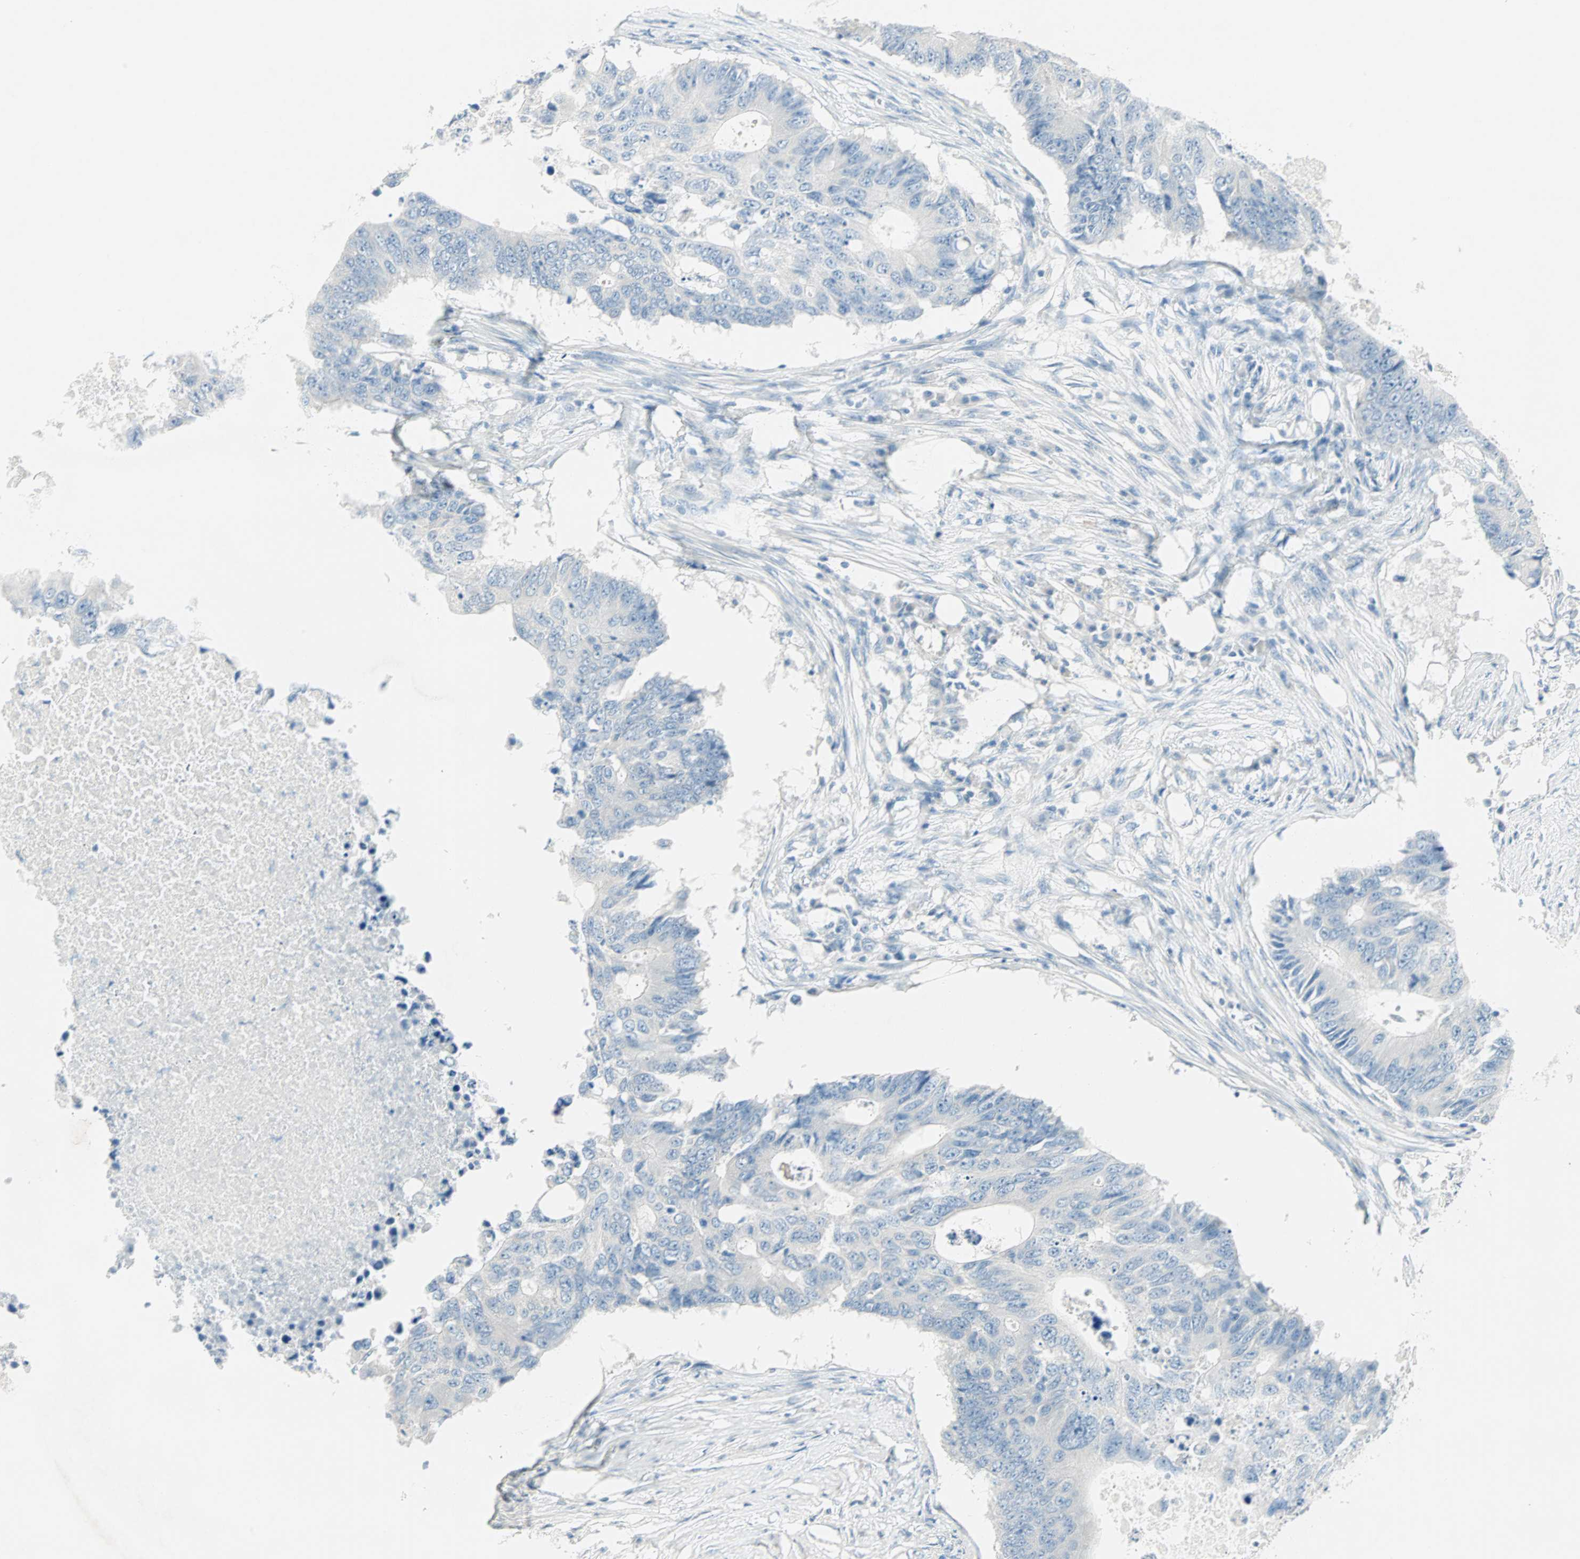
{"staining": {"intensity": "negative", "quantity": "none", "location": "none"}, "tissue": "colorectal cancer", "cell_type": "Tumor cells", "image_type": "cancer", "snomed": [{"axis": "morphology", "description": "Adenocarcinoma, NOS"}, {"axis": "topography", "description": "Colon"}], "caption": "Colorectal cancer (adenocarcinoma) was stained to show a protein in brown. There is no significant positivity in tumor cells. (DAB (3,3'-diaminobenzidine) immunohistochemistry (IHC), high magnification).", "gene": "SULT1C2", "patient": {"sex": "male", "age": 71}}